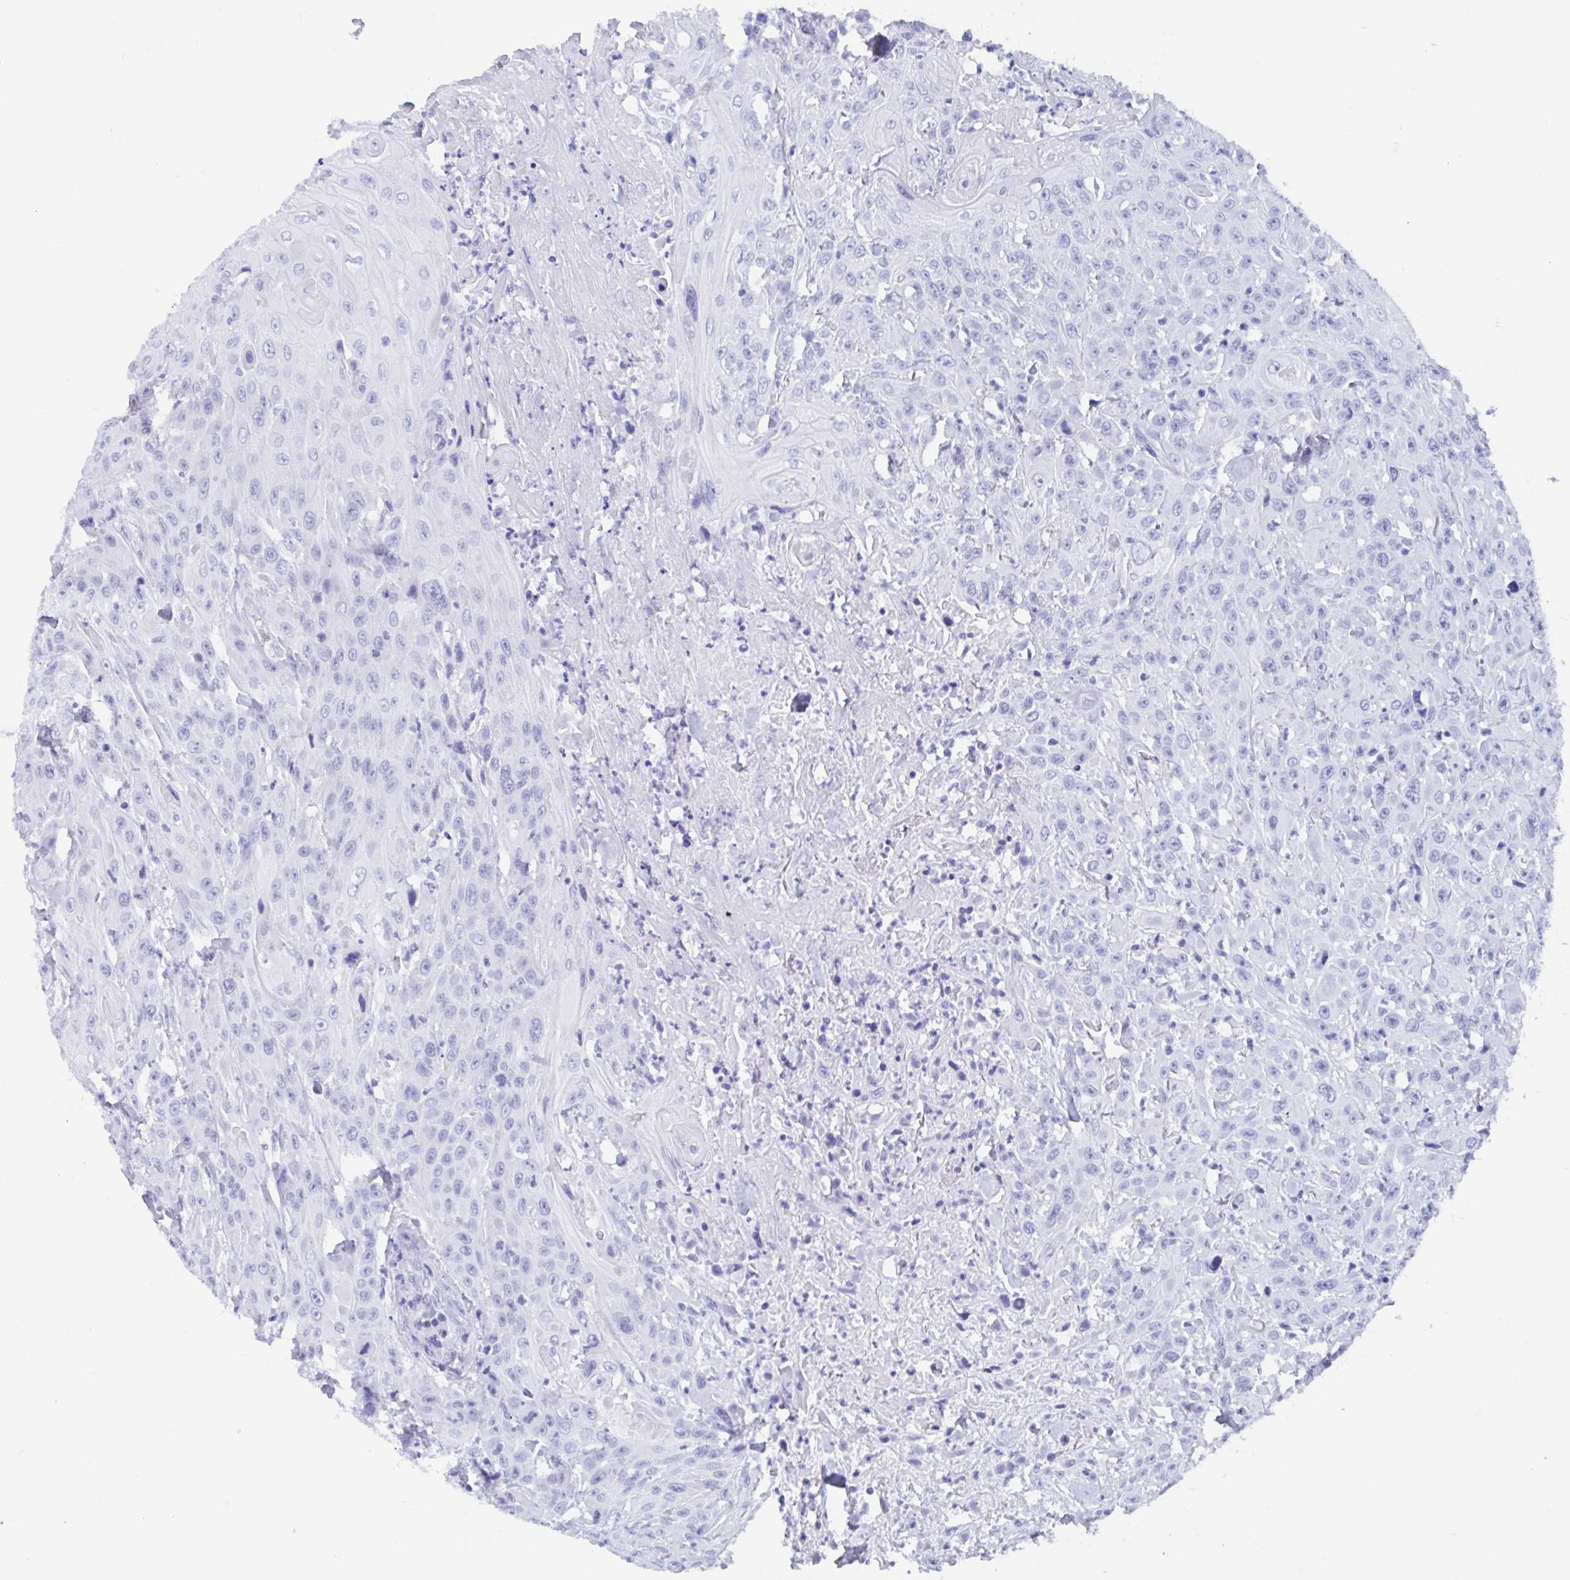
{"staining": {"intensity": "negative", "quantity": "none", "location": "none"}, "tissue": "head and neck cancer", "cell_type": "Tumor cells", "image_type": "cancer", "snomed": [{"axis": "morphology", "description": "Squamous cell carcinoma, NOS"}, {"axis": "topography", "description": "Skin"}, {"axis": "topography", "description": "Head-Neck"}], "caption": "The photomicrograph reveals no significant expression in tumor cells of head and neck cancer (squamous cell carcinoma).", "gene": "SHCBP1L", "patient": {"sex": "male", "age": 80}}